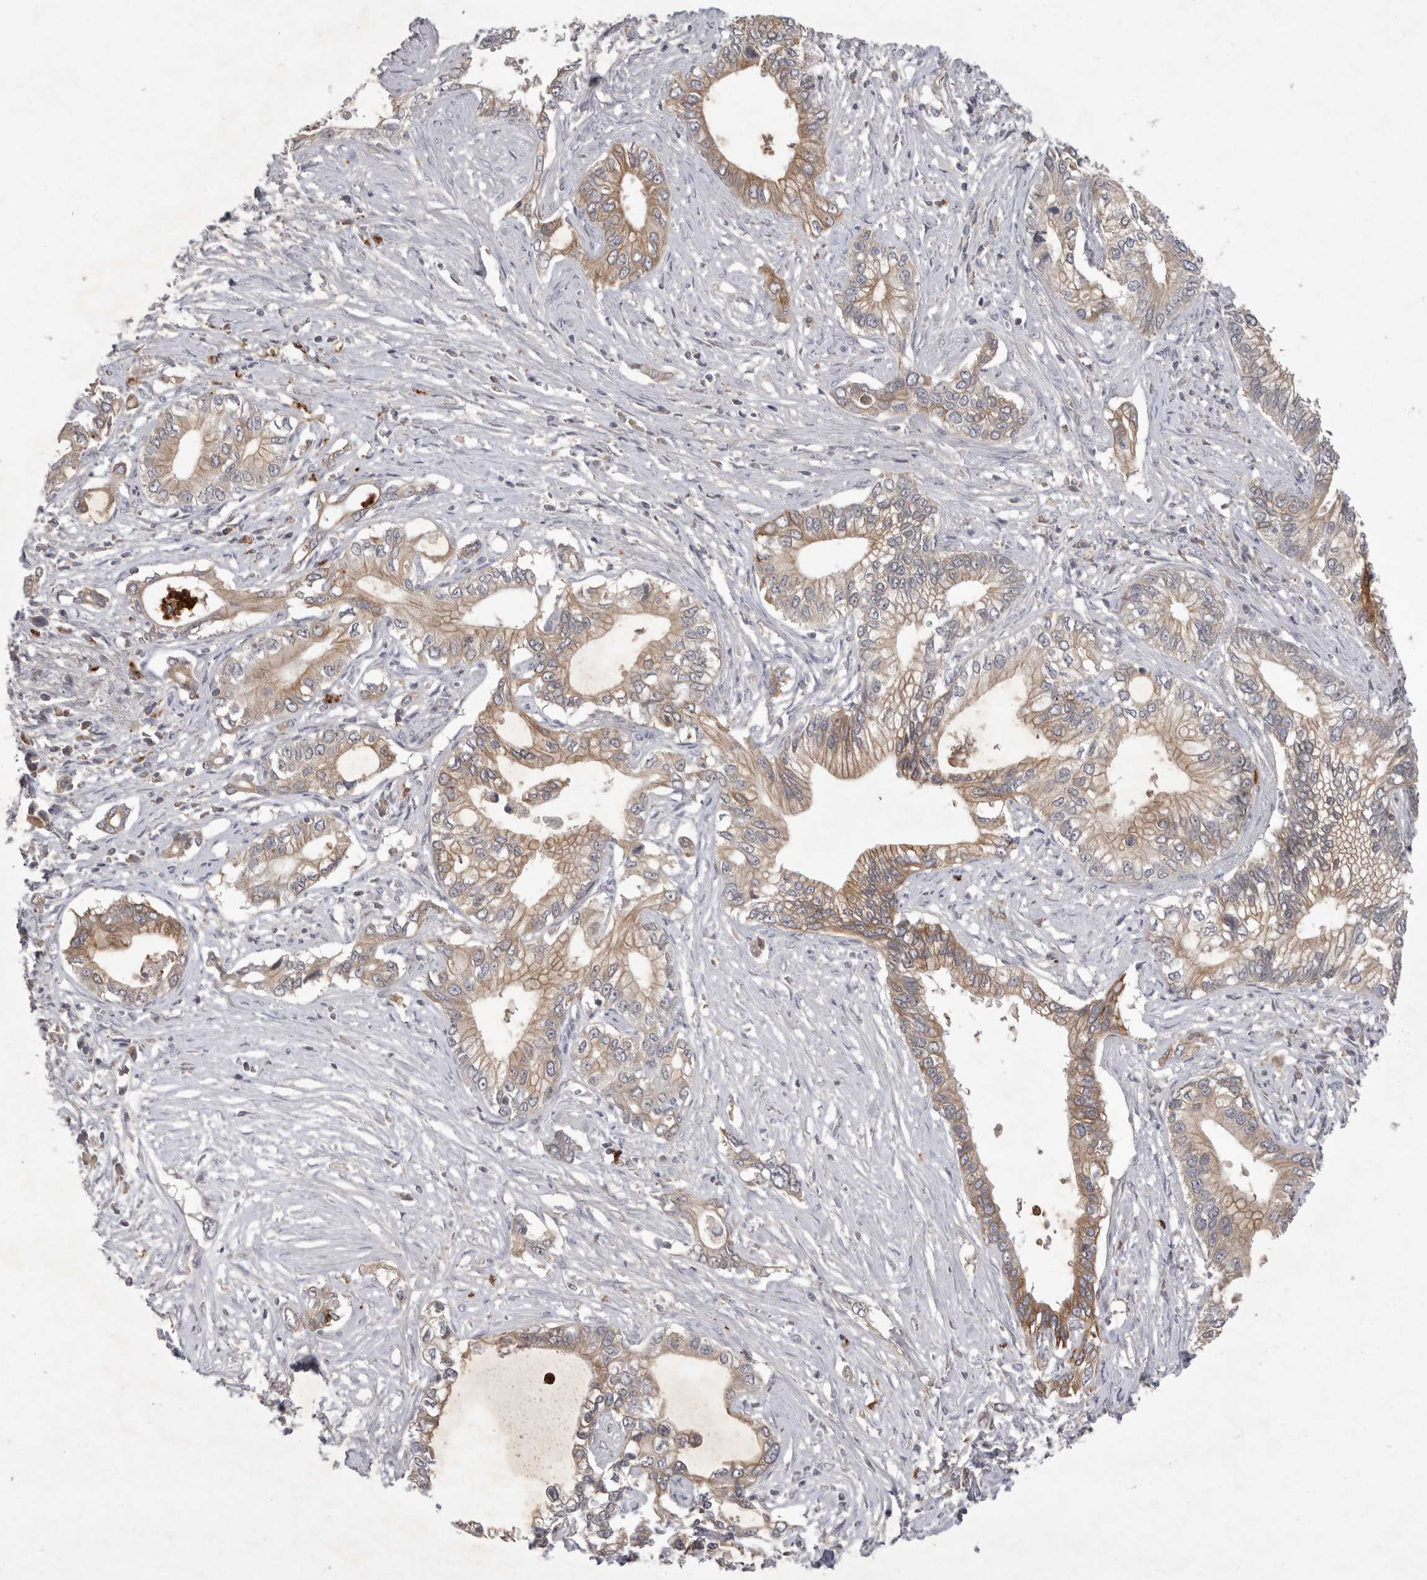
{"staining": {"intensity": "moderate", "quantity": "25%-75%", "location": "cytoplasmic/membranous"}, "tissue": "pancreatic cancer", "cell_type": "Tumor cells", "image_type": "cancer", "snomed": [{"axis": "morphology", "description": "Normal tissue, NOS"}, {"axis": "morphology", "description": "Adenocarcinoma, NOS"}, {"axis": "topography", "description": "Pancreas"}, {"axis": "topography", "description": "Peripheral nerve tissue"}], "caption": "Immunohistochemistry of pancreatic cancer reveals medium levels of moderate cytoplasmic/membranous staining in approximately 25%-75% of tumor cells.", "gene": "UBE3D", "patient": {"sex": "male", "age": 59}}